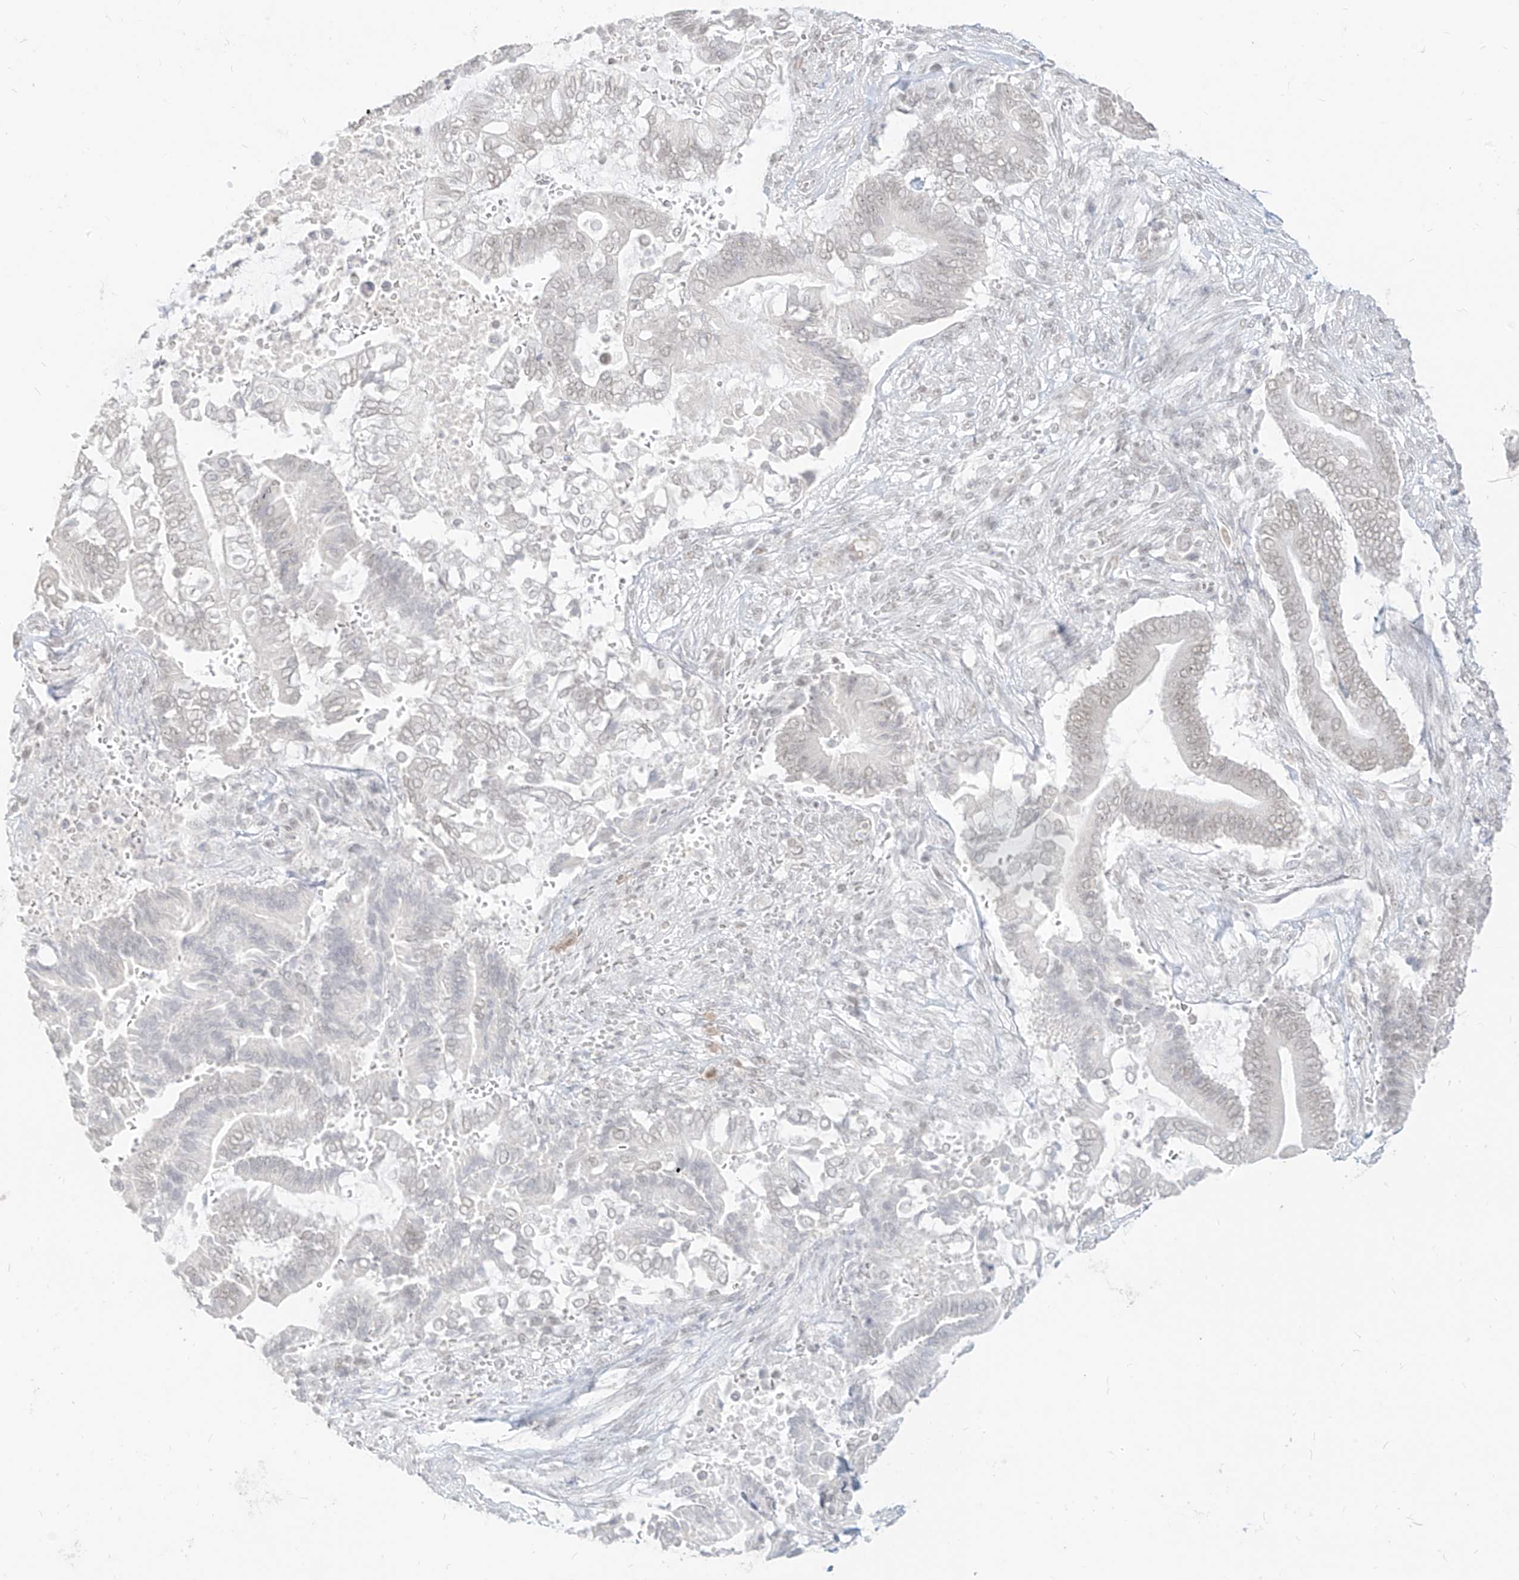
{"staining": {"intensity": "negative", "quantity": "none", "location": "none"}, "tissue": "pancreatic cancer", "cell_type": "Tumor cells", "image_type": "cancer", "snomed": [{"axis": "morphology", "description": "Adenocarcinoma, NOS"}, {"axis": "topography", "description": "Pancreas"}], "caption": "Immunohistochemistry histopathology image of neoplastic tissue: adenocarcinoma (pancreatic) stained with DAB demonstrates no significant protein staining in tumor cells. Brightfield microscopy of IHC stained with DAB (brown) and hematoxylin (blue), captured at high magnification.", "gene": "SUPT5H", "patient": {"sex": "male", "age": 68}}